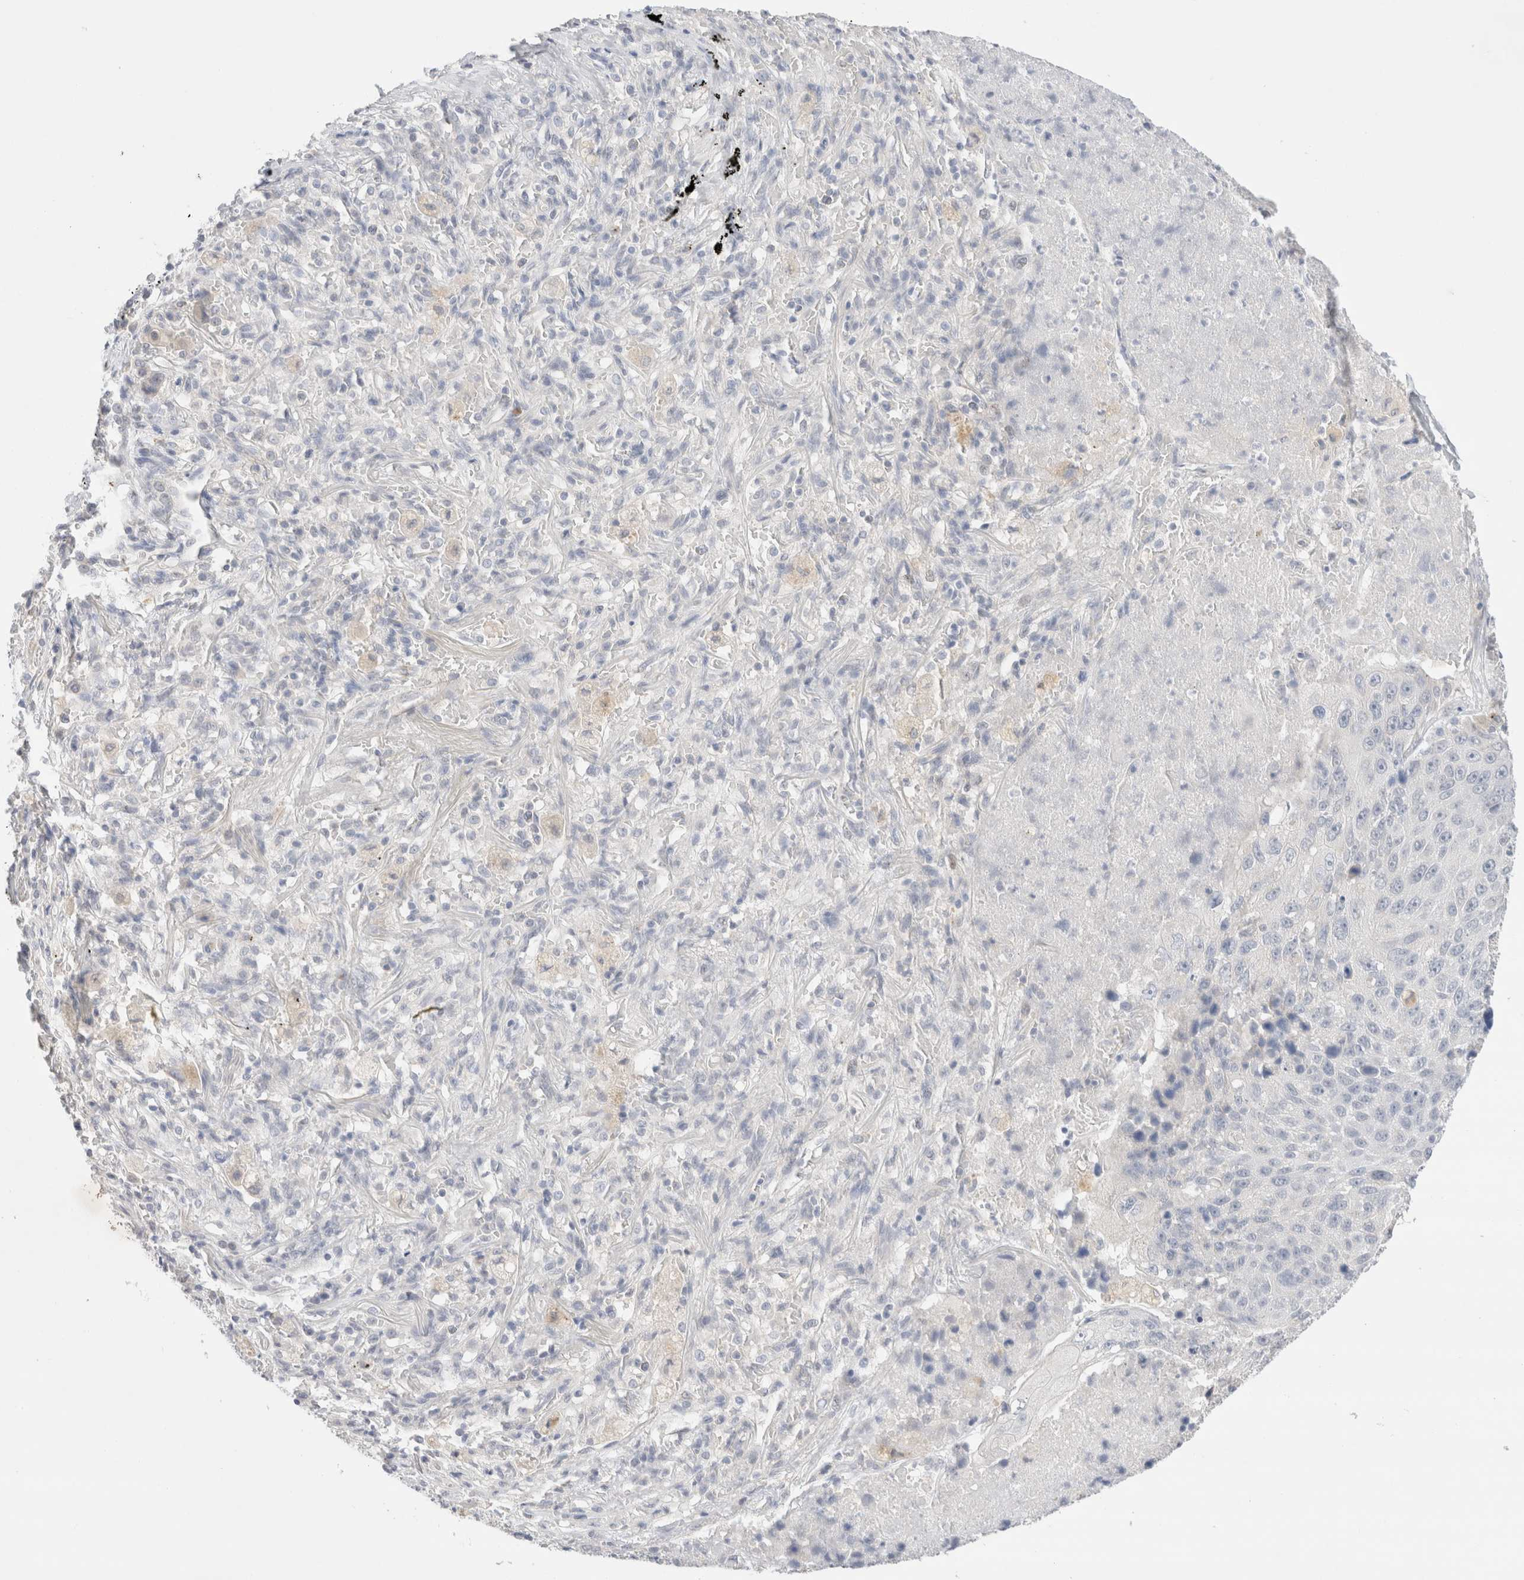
{"staining": {"intensity": "negative", "quantity": "none", "location": "none"}, "tissue": "lung cancer", "cell_type": "Tumor cells", "image_type": "cancer", "snomed": [{"axis": "morphology", "description": "Squamous cell carcinoma, NOS"}, {"axis": "topography", "description": "Lung"}], "caption": "There is no significant staining in tumor cells of lung cancer. (Stains: DAB (3,3'-diaminobenzidine) immunohistochemistry with hematoxylin counter stain, Microscopy: brightfield microscopy at high magnification).", "gene": "SPATA20", "patient": {"sex": "male", "age": 61}}